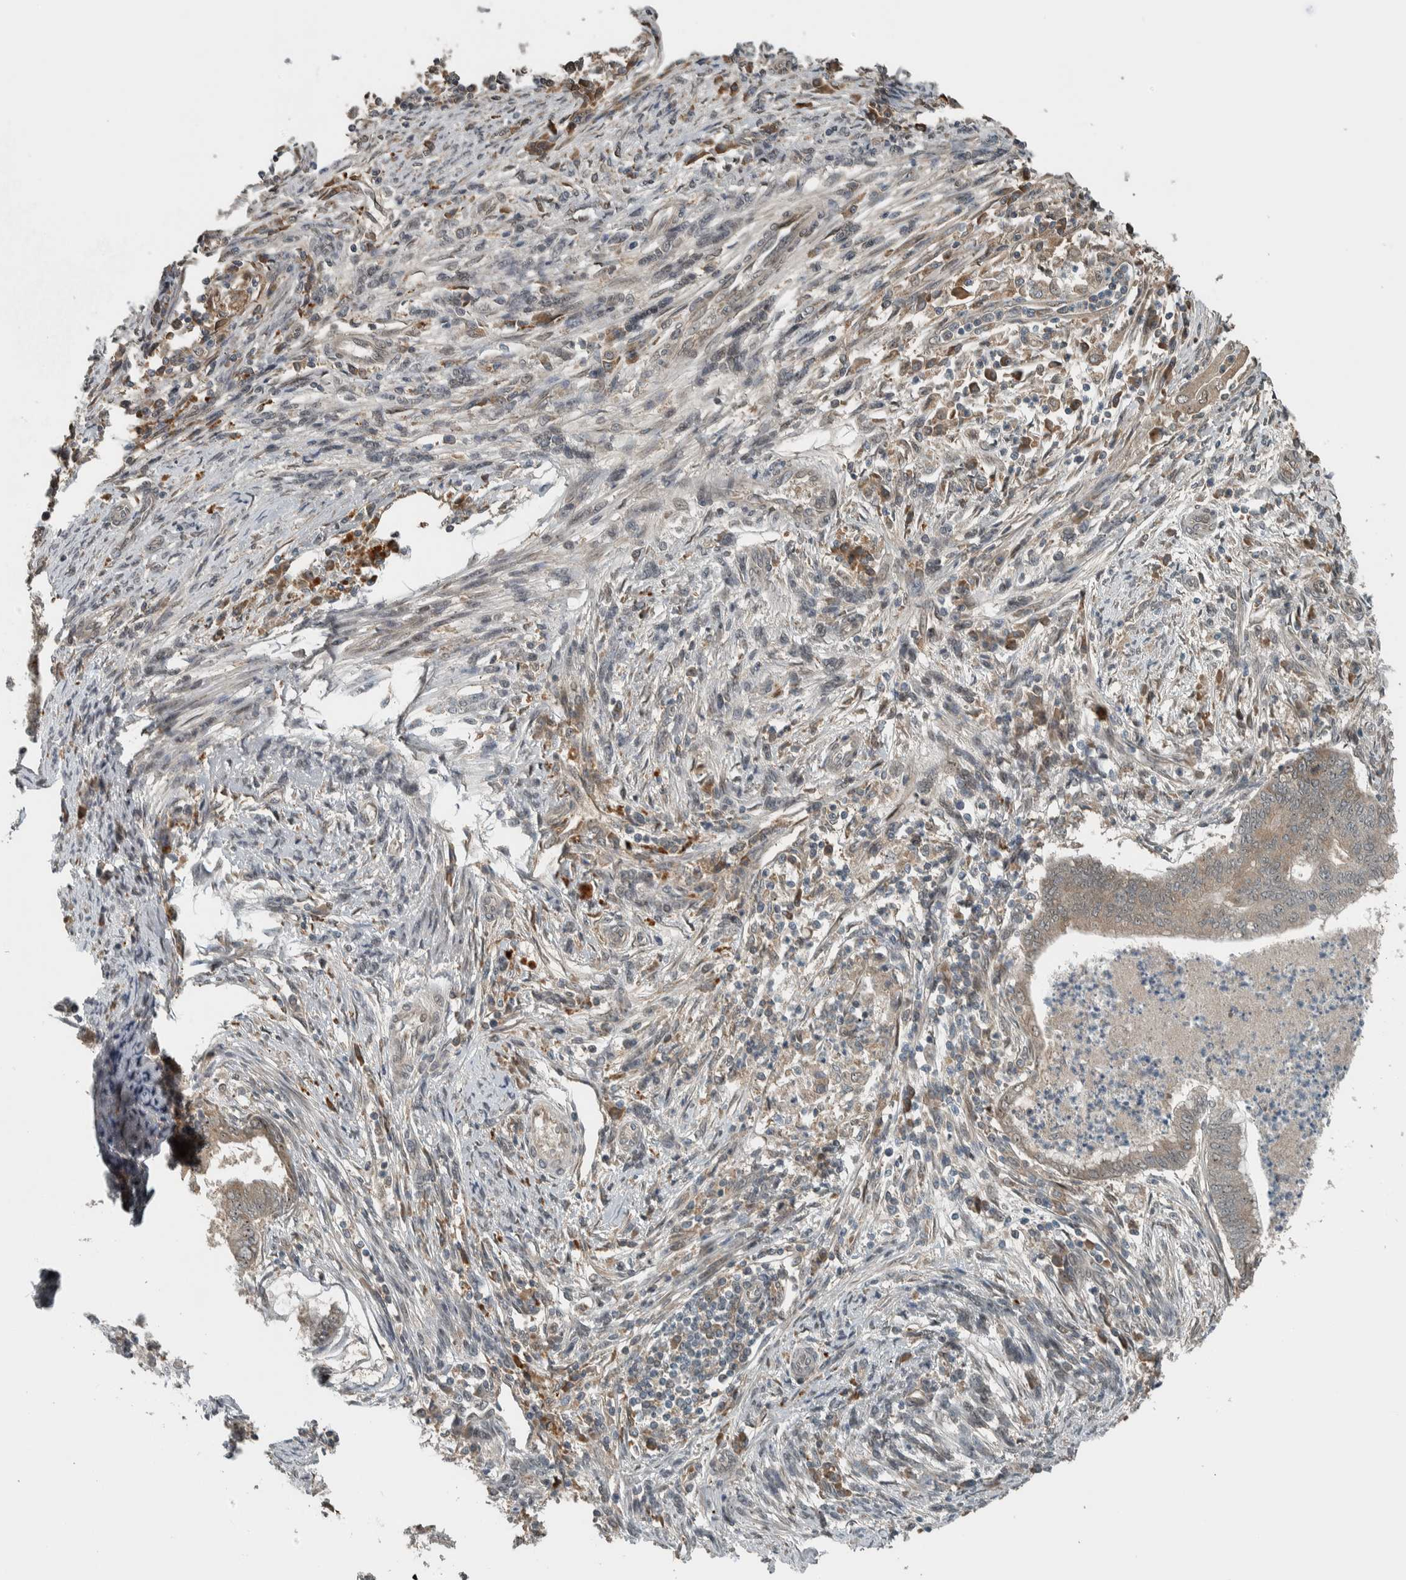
{"staining": {"intensity": "weak", "quantity": ">75%", "location": "cytoplasmic/membranous,nuclear"}, "tissue": "endometrial cancer", "cell_type": "Tumor cells", "image_type": "cancer", "snomed": [{"axis": "morphology", "description": "Polyp, NOS"}, {"axis": "morphology", "description": "Adenocarcinoma, NOS"}, {"axis": "morphology", "description": "Adenoma, NOS"}, {"axis": "topography", "description": "Endometrium"}], "caption": "Protein expression analysis of polyp (endometrial) displays weak cytoplasmic/membranous and nuclear staining in approximately >75% of tumor cells.", "gene": "XPO5", "patient": {"sex": "female", "age": 79}}